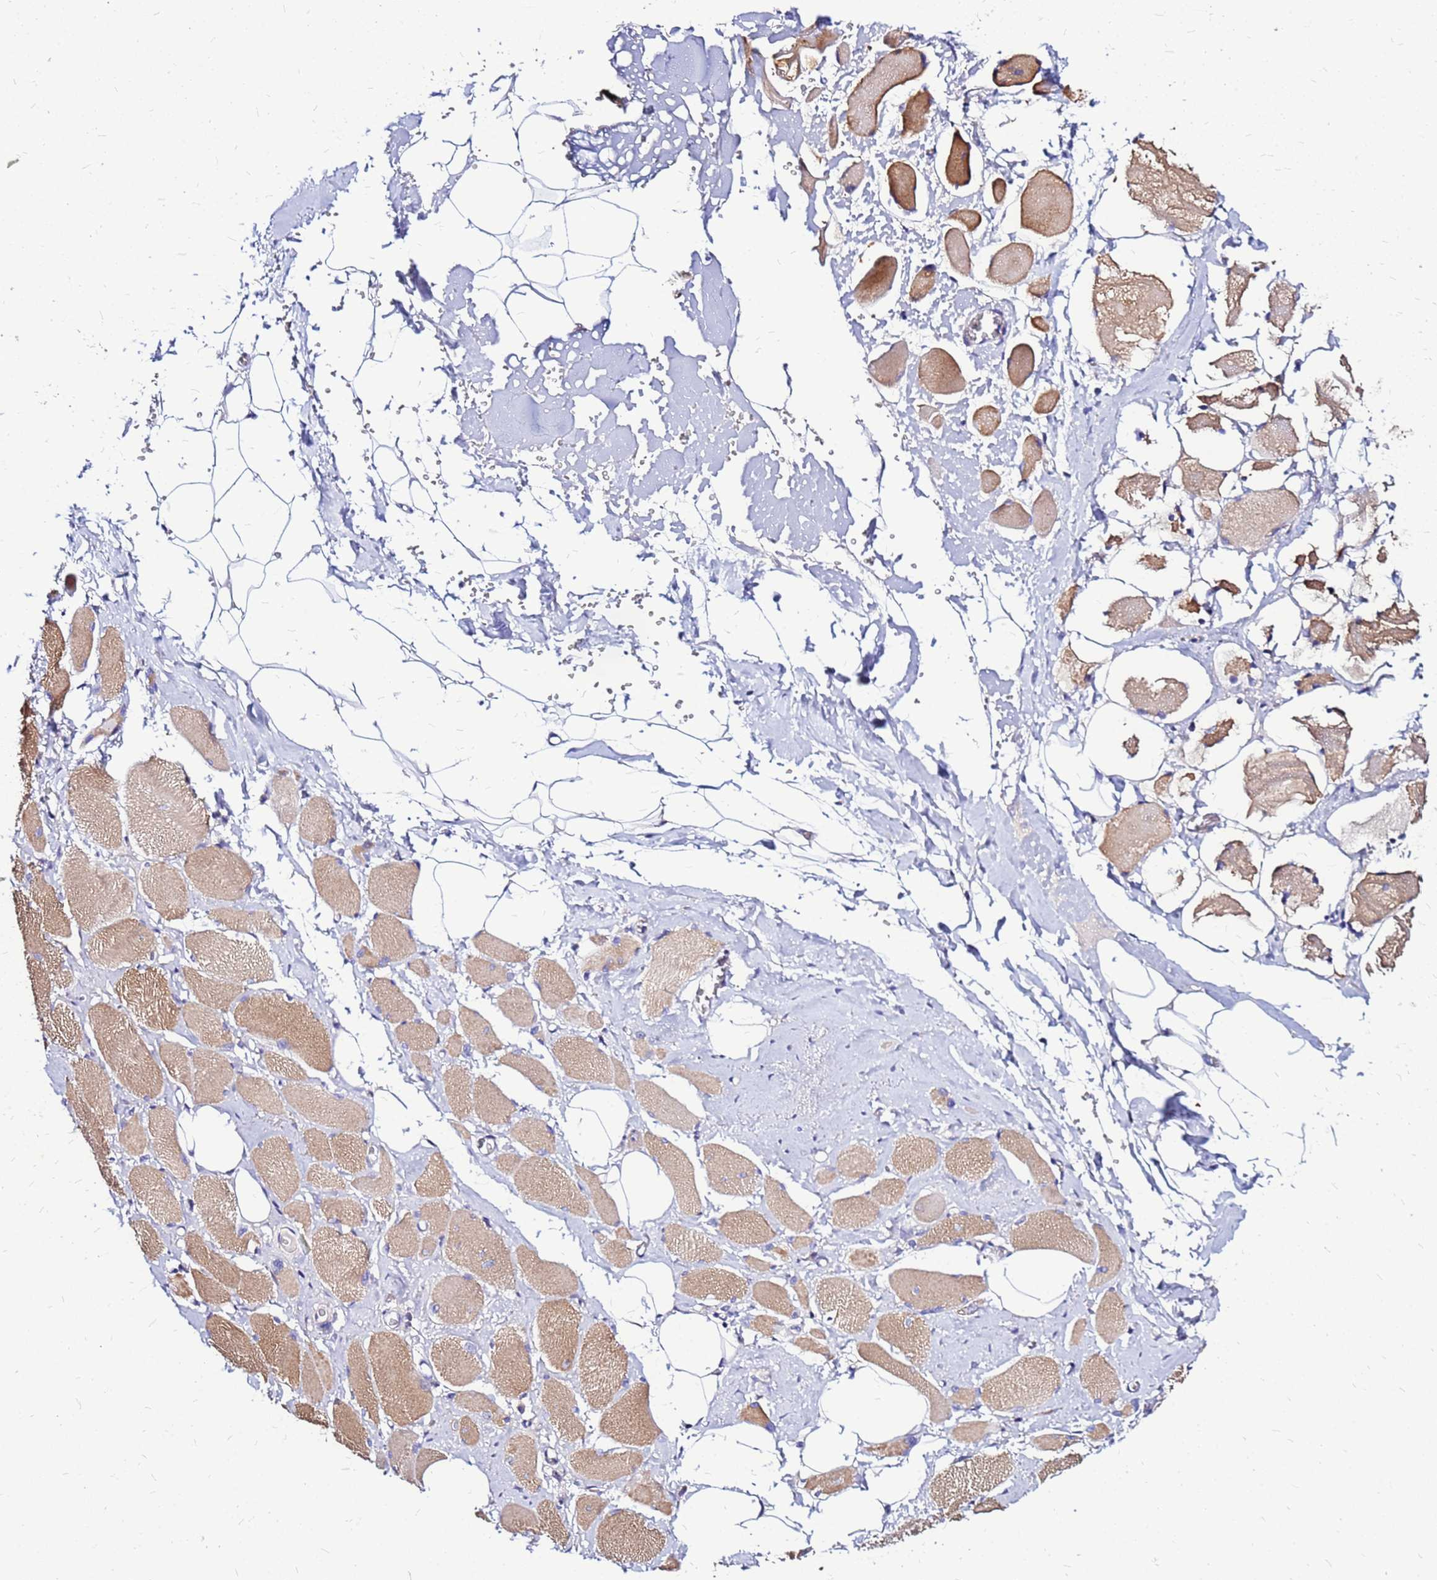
{"staining": {"intensity": "weak", "quantity": ">75%", "location": "cytoplasmic/membranous"}, "tissue": "skeletal muscle", "cell_type": "Myocytes", "image_type": "normal", "snomed": [{"axis": "morphology", "description": "Normal tissue, NOS"}, {"axis": "morphology", "description": "Basal cell carcinoma"}, {"axis": "topography", "description": "Skeletal muscle"}], "caption": "This photomicrograph shows immunohistochemistry staining of unremarkable skeletal muscle, with low weak cytoplasmic/membranous staining in approximately >75% of myocytes.", "gene": "ARHGEF35", "patient": {"sex": "female", "age": 64}}